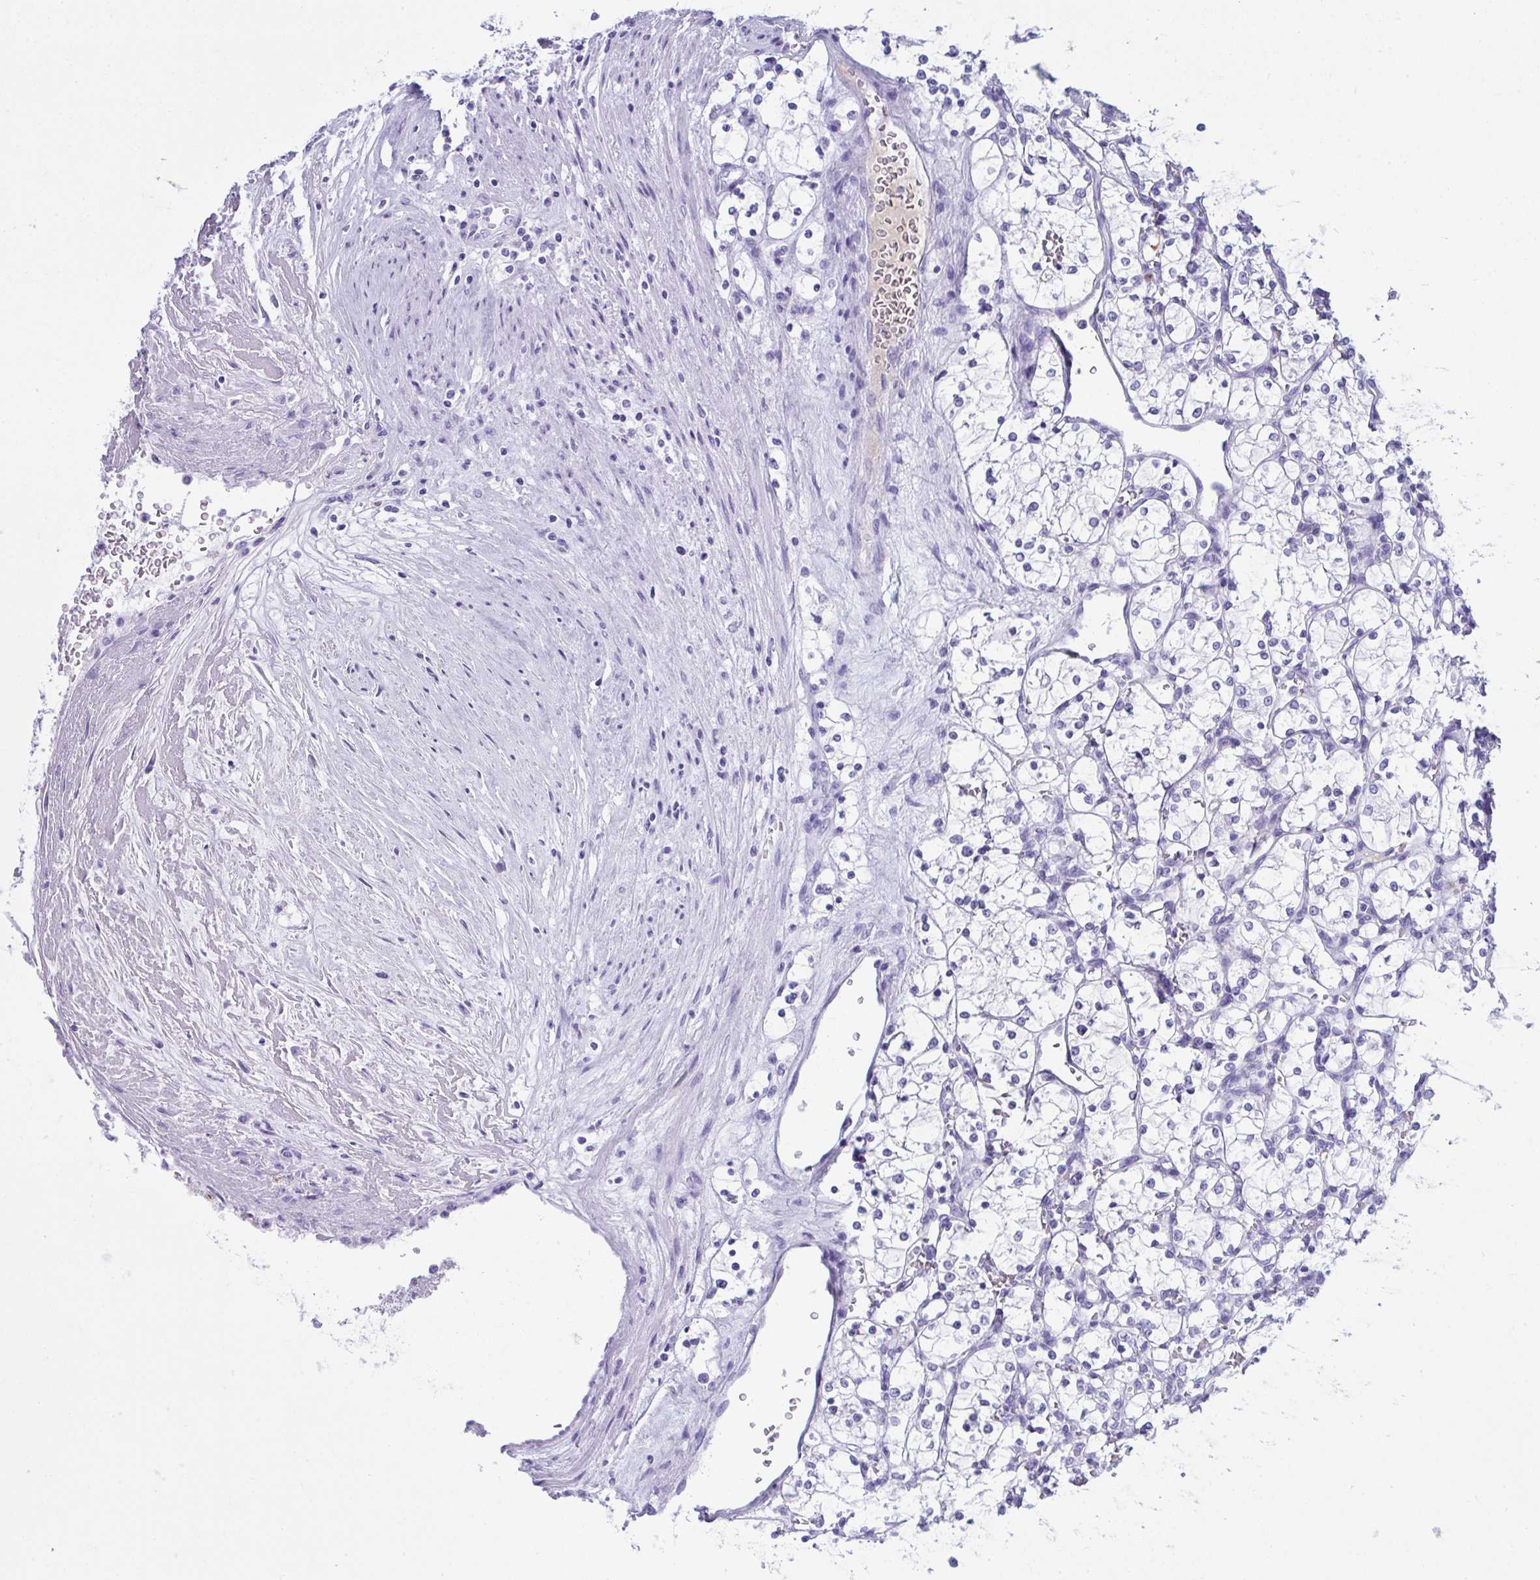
{"staining": {"intensity": "negative", "quantity": "none", "location": "none"}, "tissue": "renal cancer", "cell_type": "Tumor cells", "image_type": "cancer", "snomed": [{"axis": "morphology", "description": "Adenocarcinoma, NOS"}, {"axis": "topography", "description": "Kidney"}], "caption": "An immunohistochemistry micrograph of renal cancer (adenocarcinoma) is shown. There is no staining in tumor cells of renal cancer (adenocarcinoma).", "gene": "JCHAIN", "patient": {"sex": "female", "age": 69}}